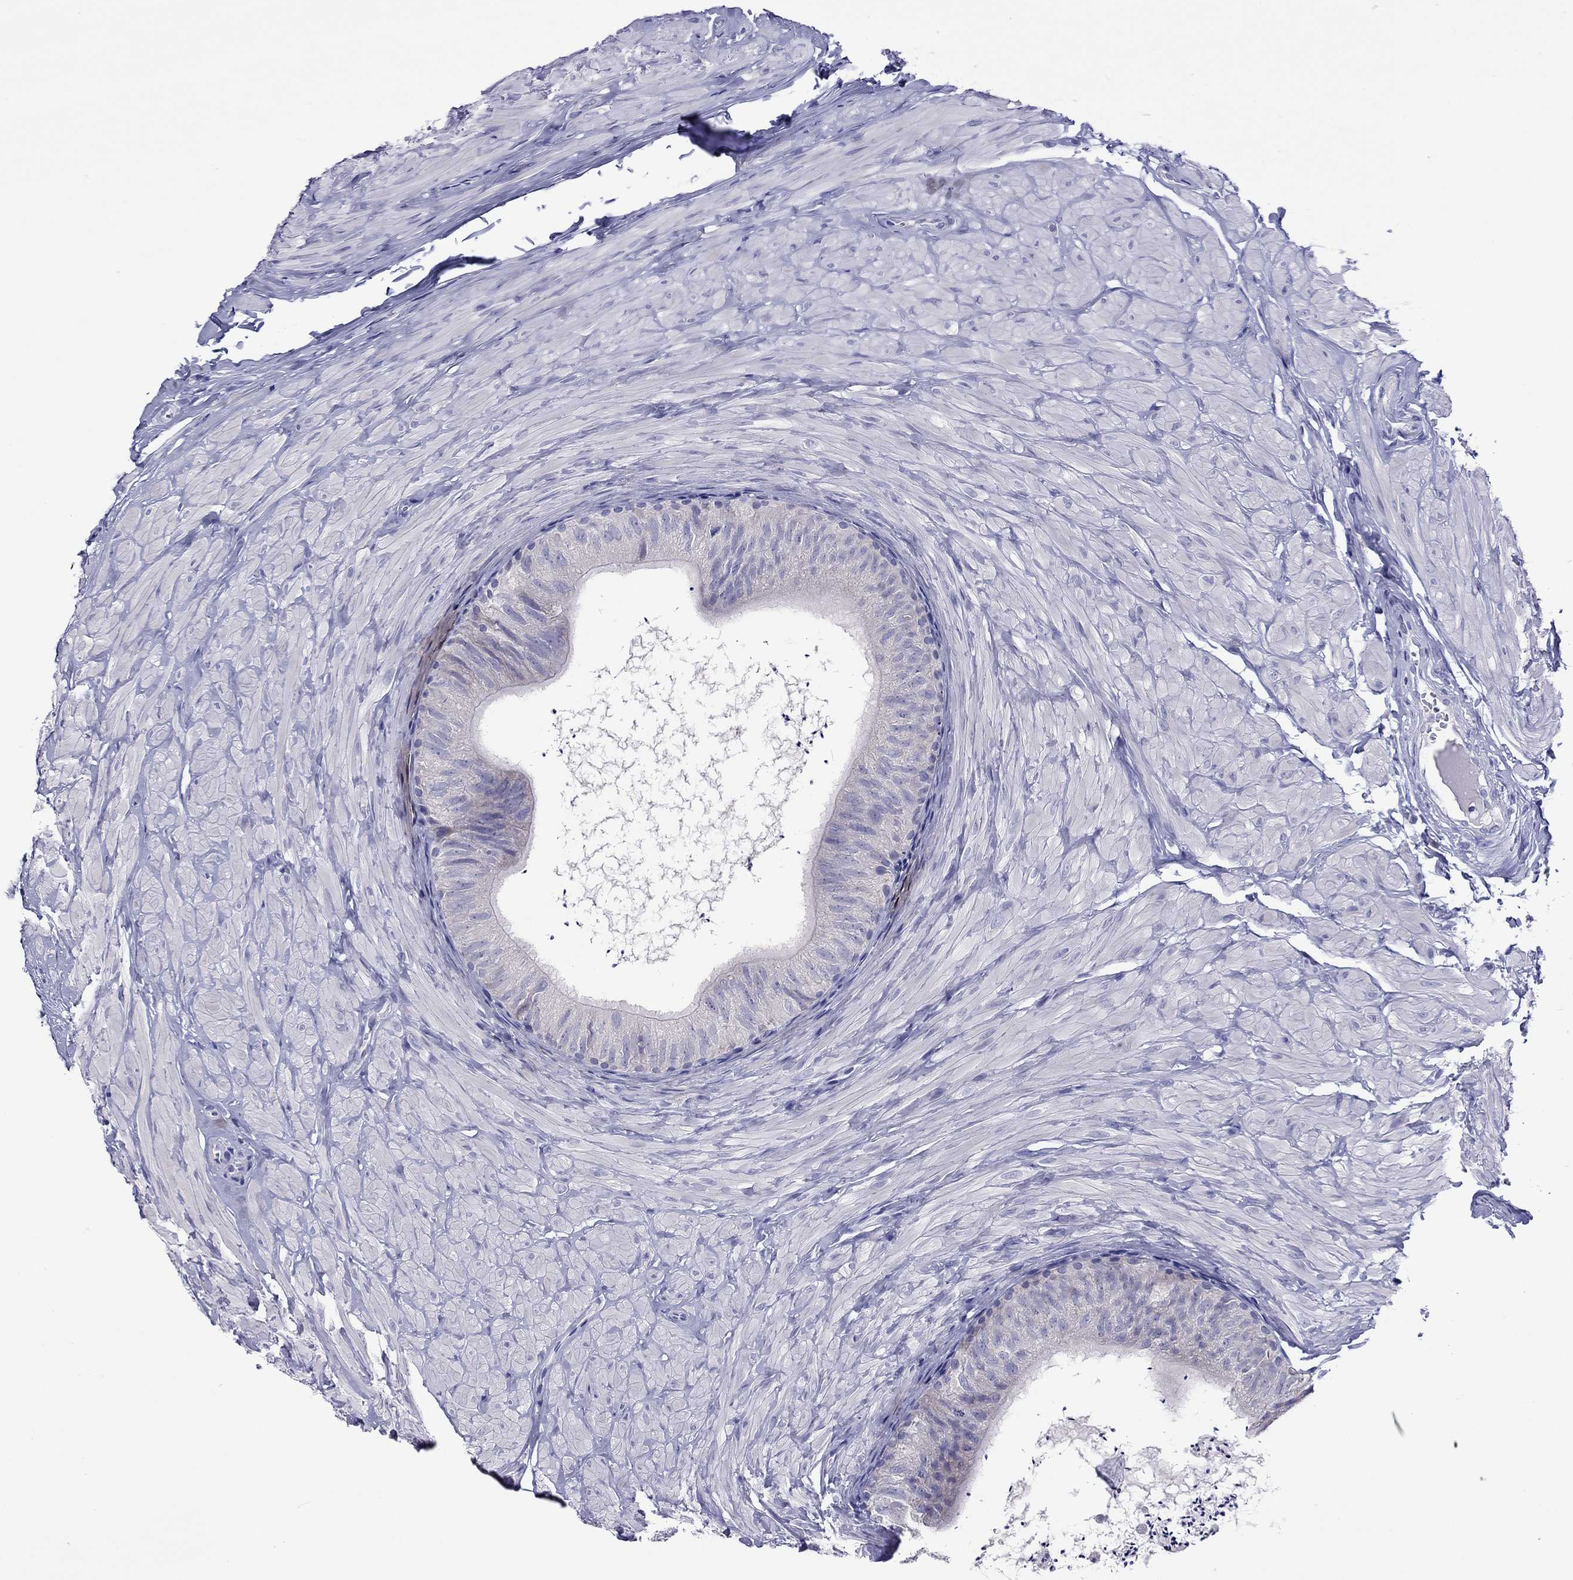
{"staining": {"intensity": "negative", "quantity": "none", "location": "none"}, "tissue": "epididymis", "cell_type": "Glandular cells", "image_type": "normal", "snomed": [{"axis": "morphology", "description": "Normal tissue, NOS"}, {"axis": "topography", "description": "Epididymis"}], "caption": "DAB immunohistochemical staining of unremarkable epididymis exhibits no significant expression in glandular cells. Brightfield microscopy of immunohistochemistry stained with DAB (brown) and hematoxylin (blue), captured at high magnification.", "gene": "COL9A1", "patient": {"sex": "male", "age": 32}}